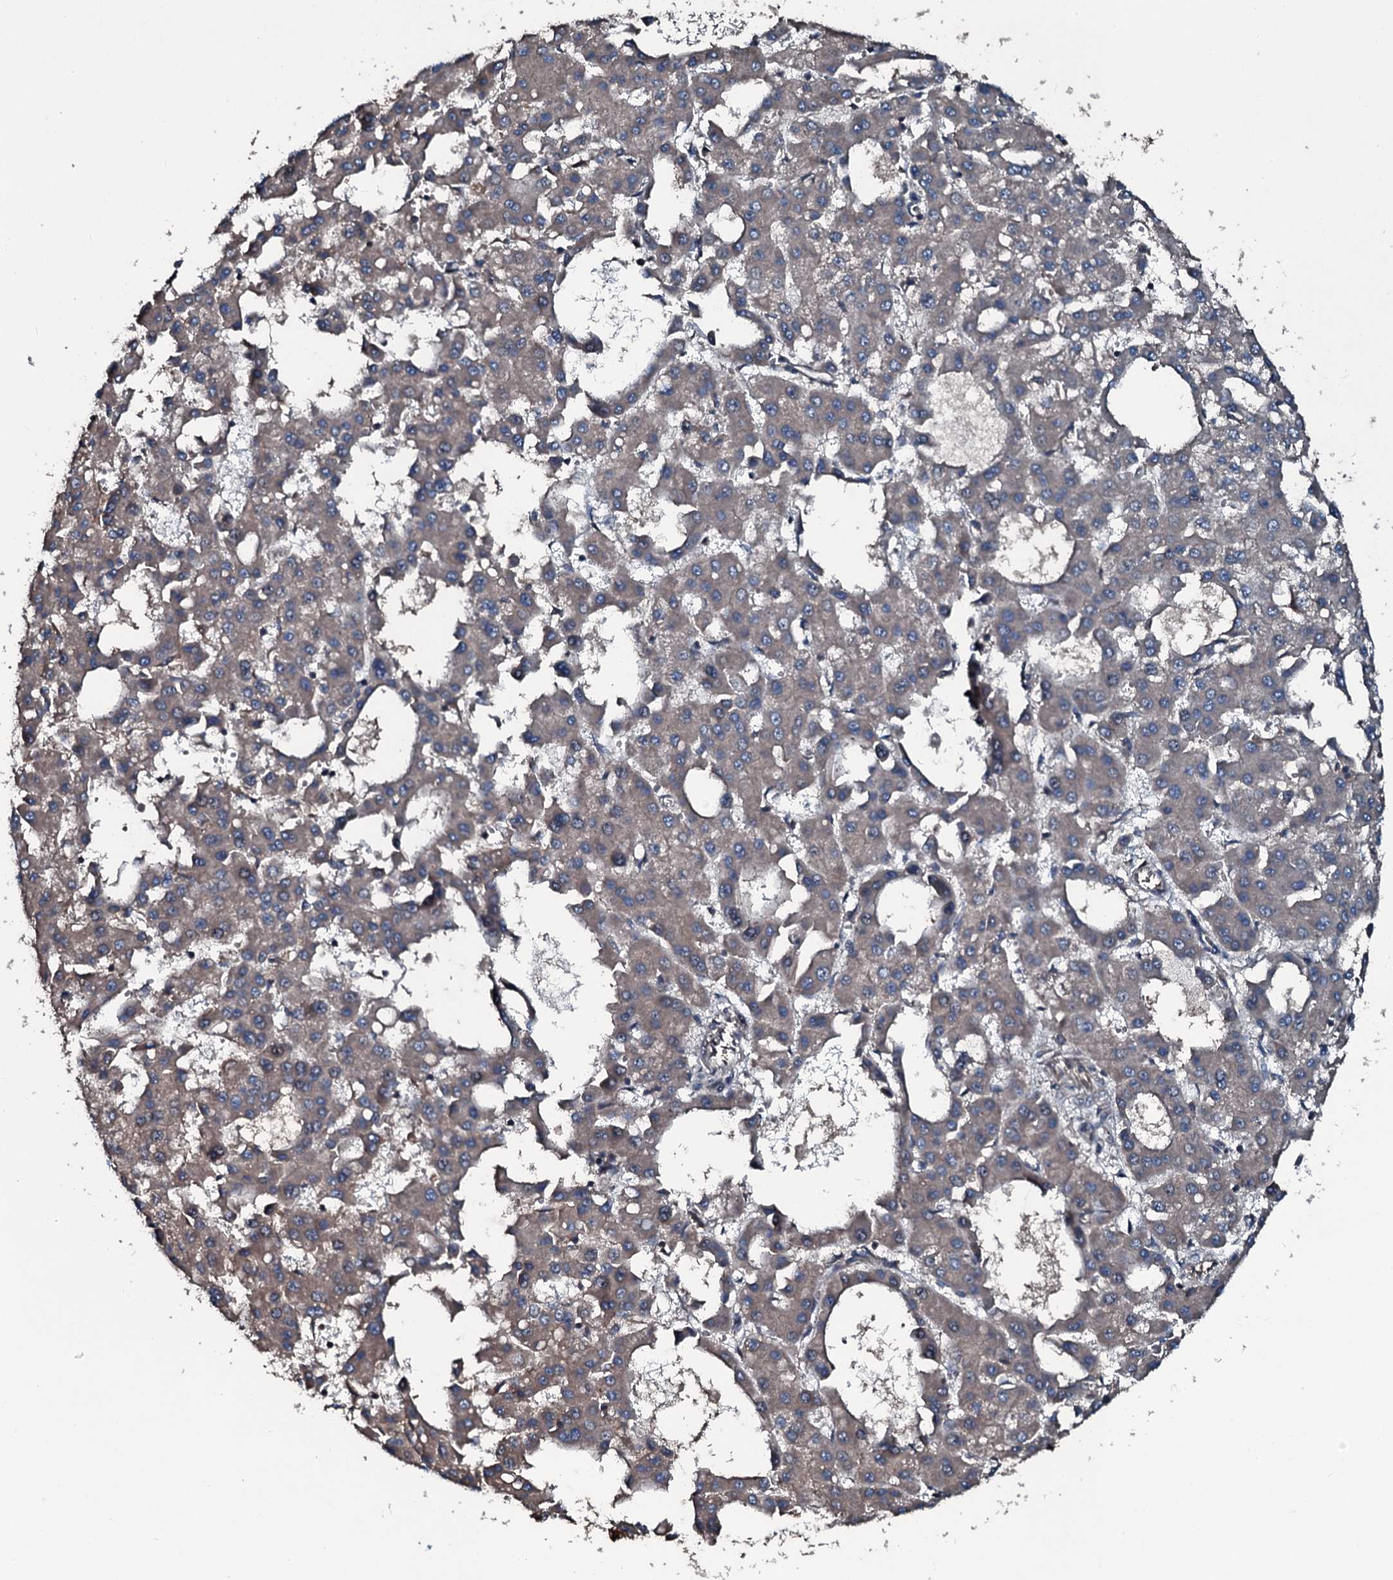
{"staining": {"intensity": "weak", "quantity": "25%-75%", "location": "cytoplasmic/membranous"}, "tissue": "liver cancer", "cell_type": "Tumor cells", "image_type": "cancer", "snomed": [{"axis": "morphology", "description": "Carcinoma, Hepatocellular, NOS"}, {"axis": "topography", "description": "Liver"}], "caption": "A high-resolution histopathology image shows IHC staining of liver hepatocellular carcinoma, which reveals weak cytoplasmic/membranous staining in approximately 25%-75% of tumor cells.", "gene": "AARS1", "patient": {"sex": "male", "age": 47}}